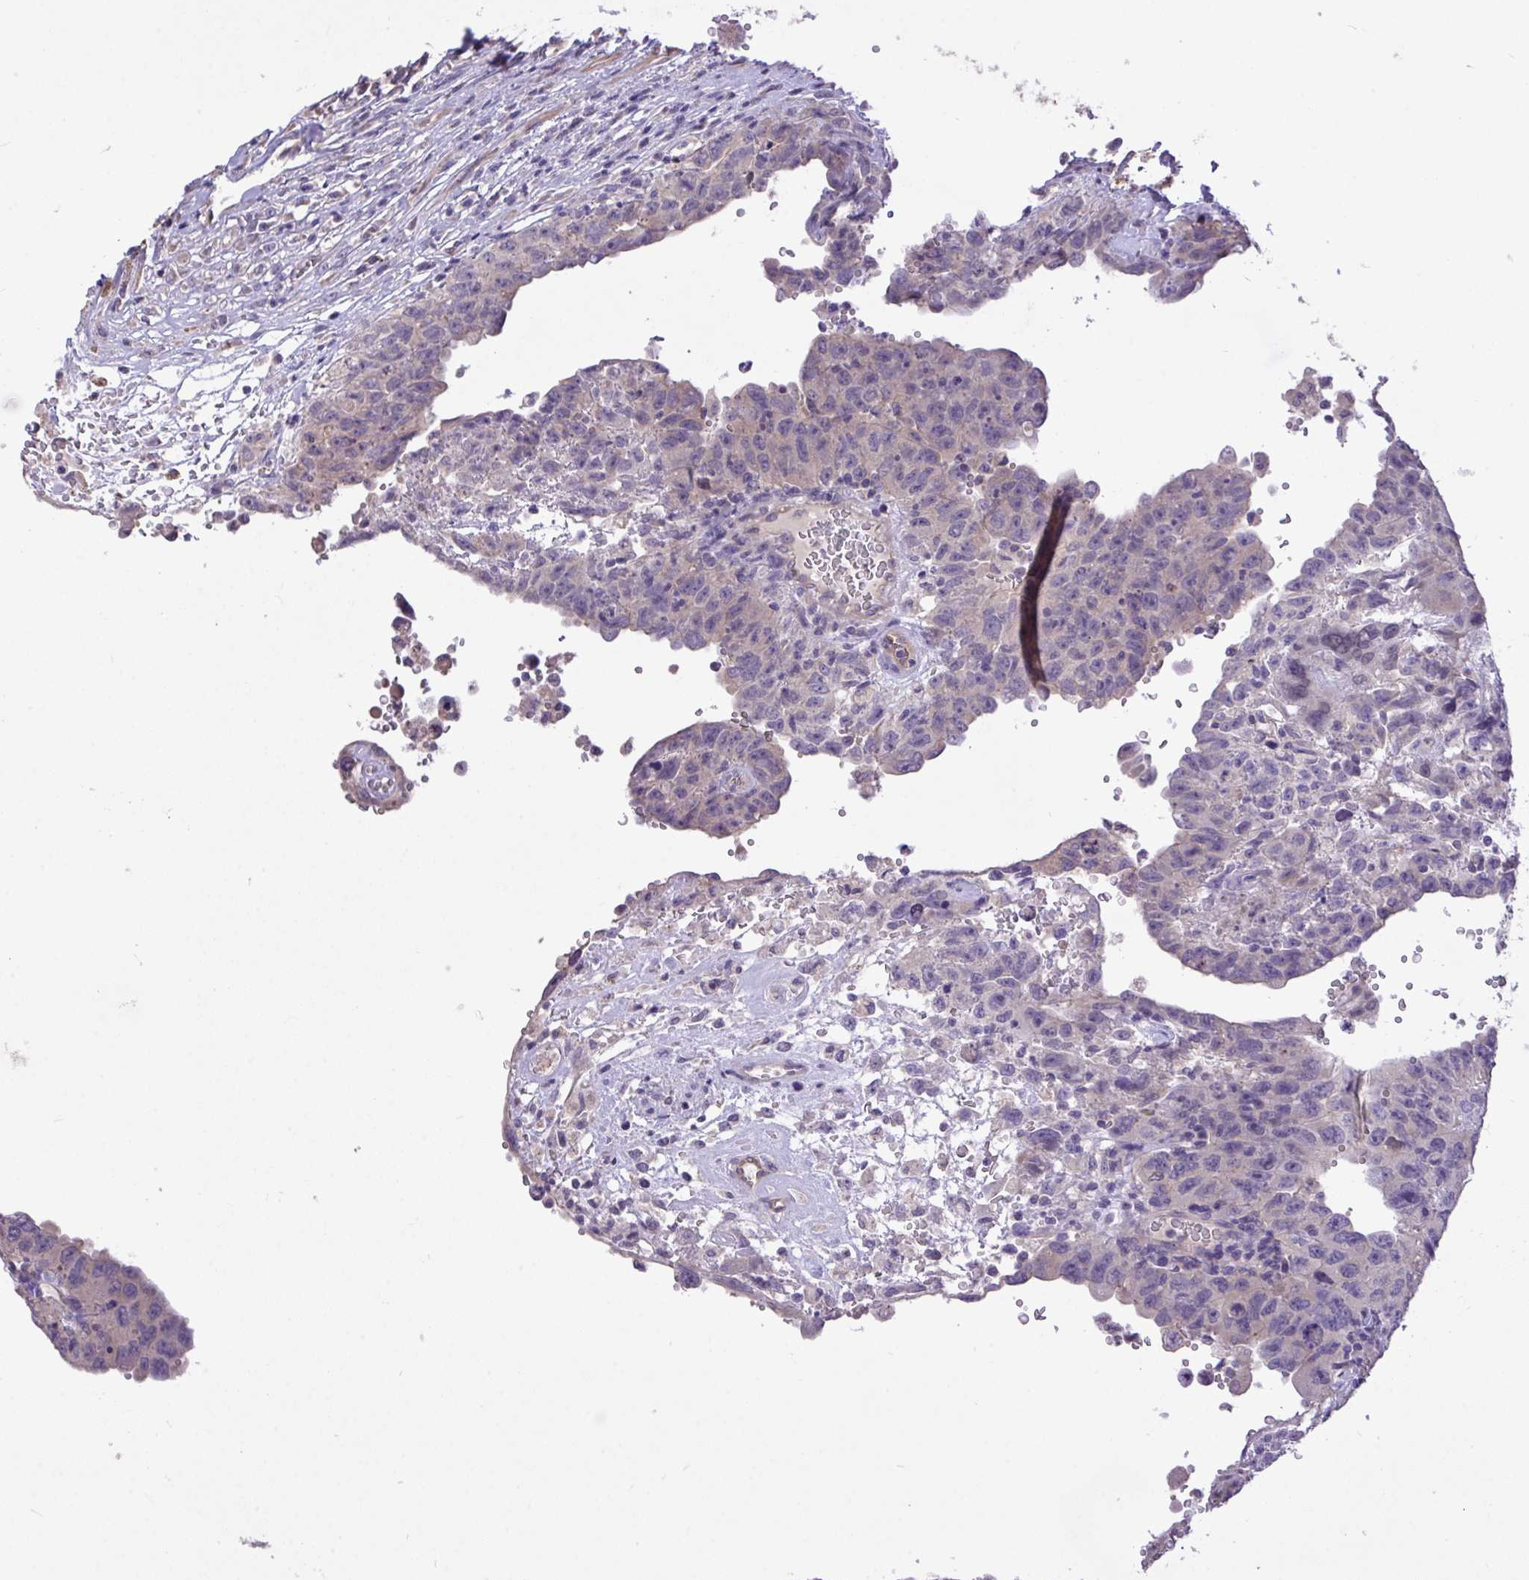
{"staining": {"intensity": "weak", "quantity": "<25%", "location": "cytoplasmic/membranous"}, "tissue": "testis cancer", "cell_type": "Tumor cells", "image_type": "cancer", "snomed": [{"axis": "morphology", "description": "Carcinoma, Embryonal, NOS"}, {"axis": "topography", "description": "Testis"}], "caption": "DAB (3,3'-diaminobenzidine) immunohistochemical staining of human testis embryonal carcinoma reveals no significant expression in tumor cells.", "gene": "MPC2", "patient": {"sex": "male", "age": 26}}